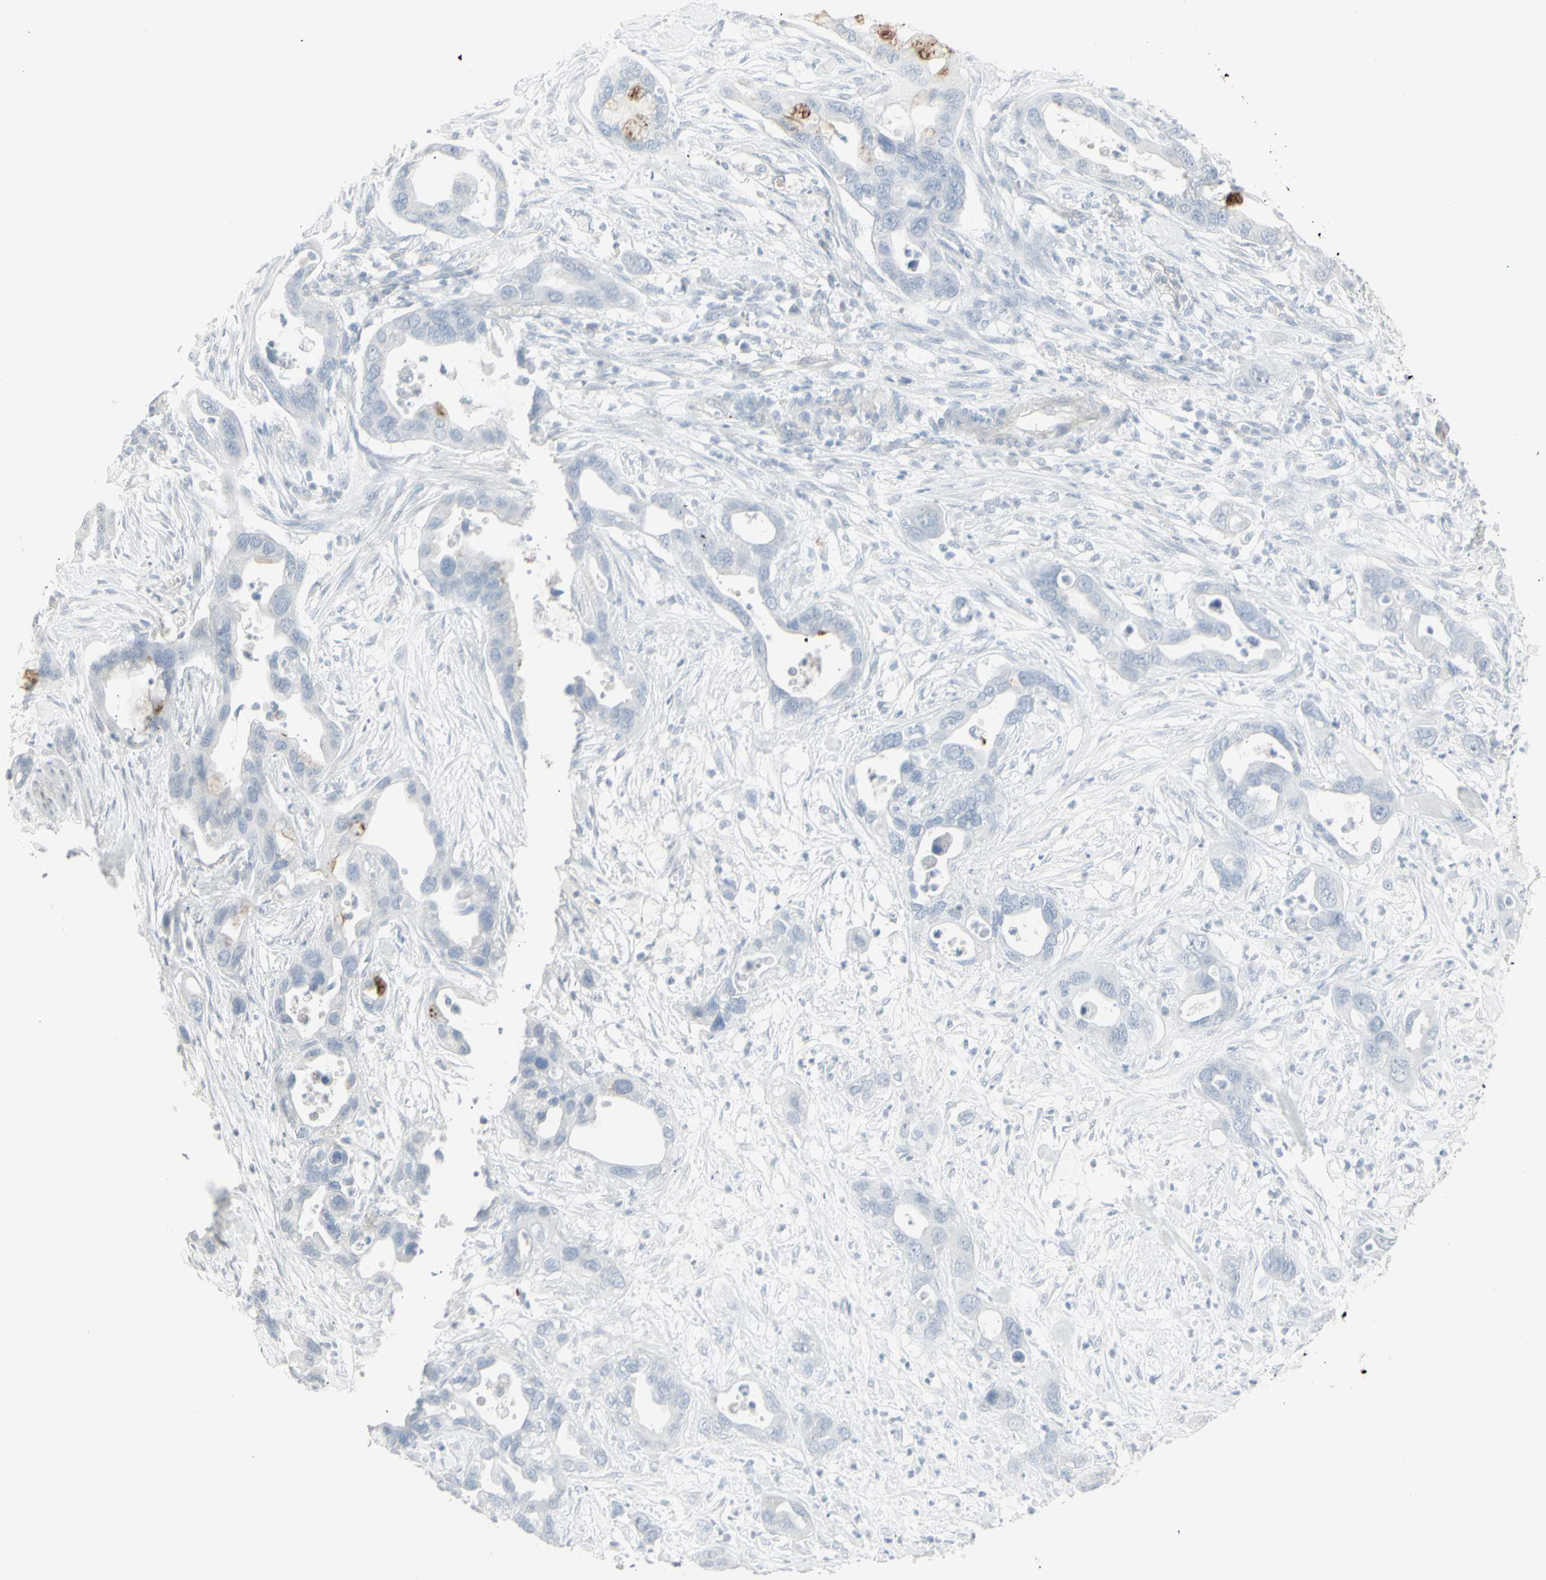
{"staining": {"intensity": "negative", "quantity": "none", "location": "none"}, "tissue": "pancreatic cancer", "cell_type": "Tumor cells", "image_type": "cancer", "snomed": [{"axis": "morphology", "description": "Adenocarcinoma, NOS"}, {"axis": "topography", "description": "Pancreas"}], "caption": "DAB (3,3'-diaminobenzidine) immunohistochemical staining of human pancreatic cancer (adenocarcinoma) shows no significant staining in tumor cells.", "gene": "YBX2", "patient": {"sex": "female", "age": 71}}